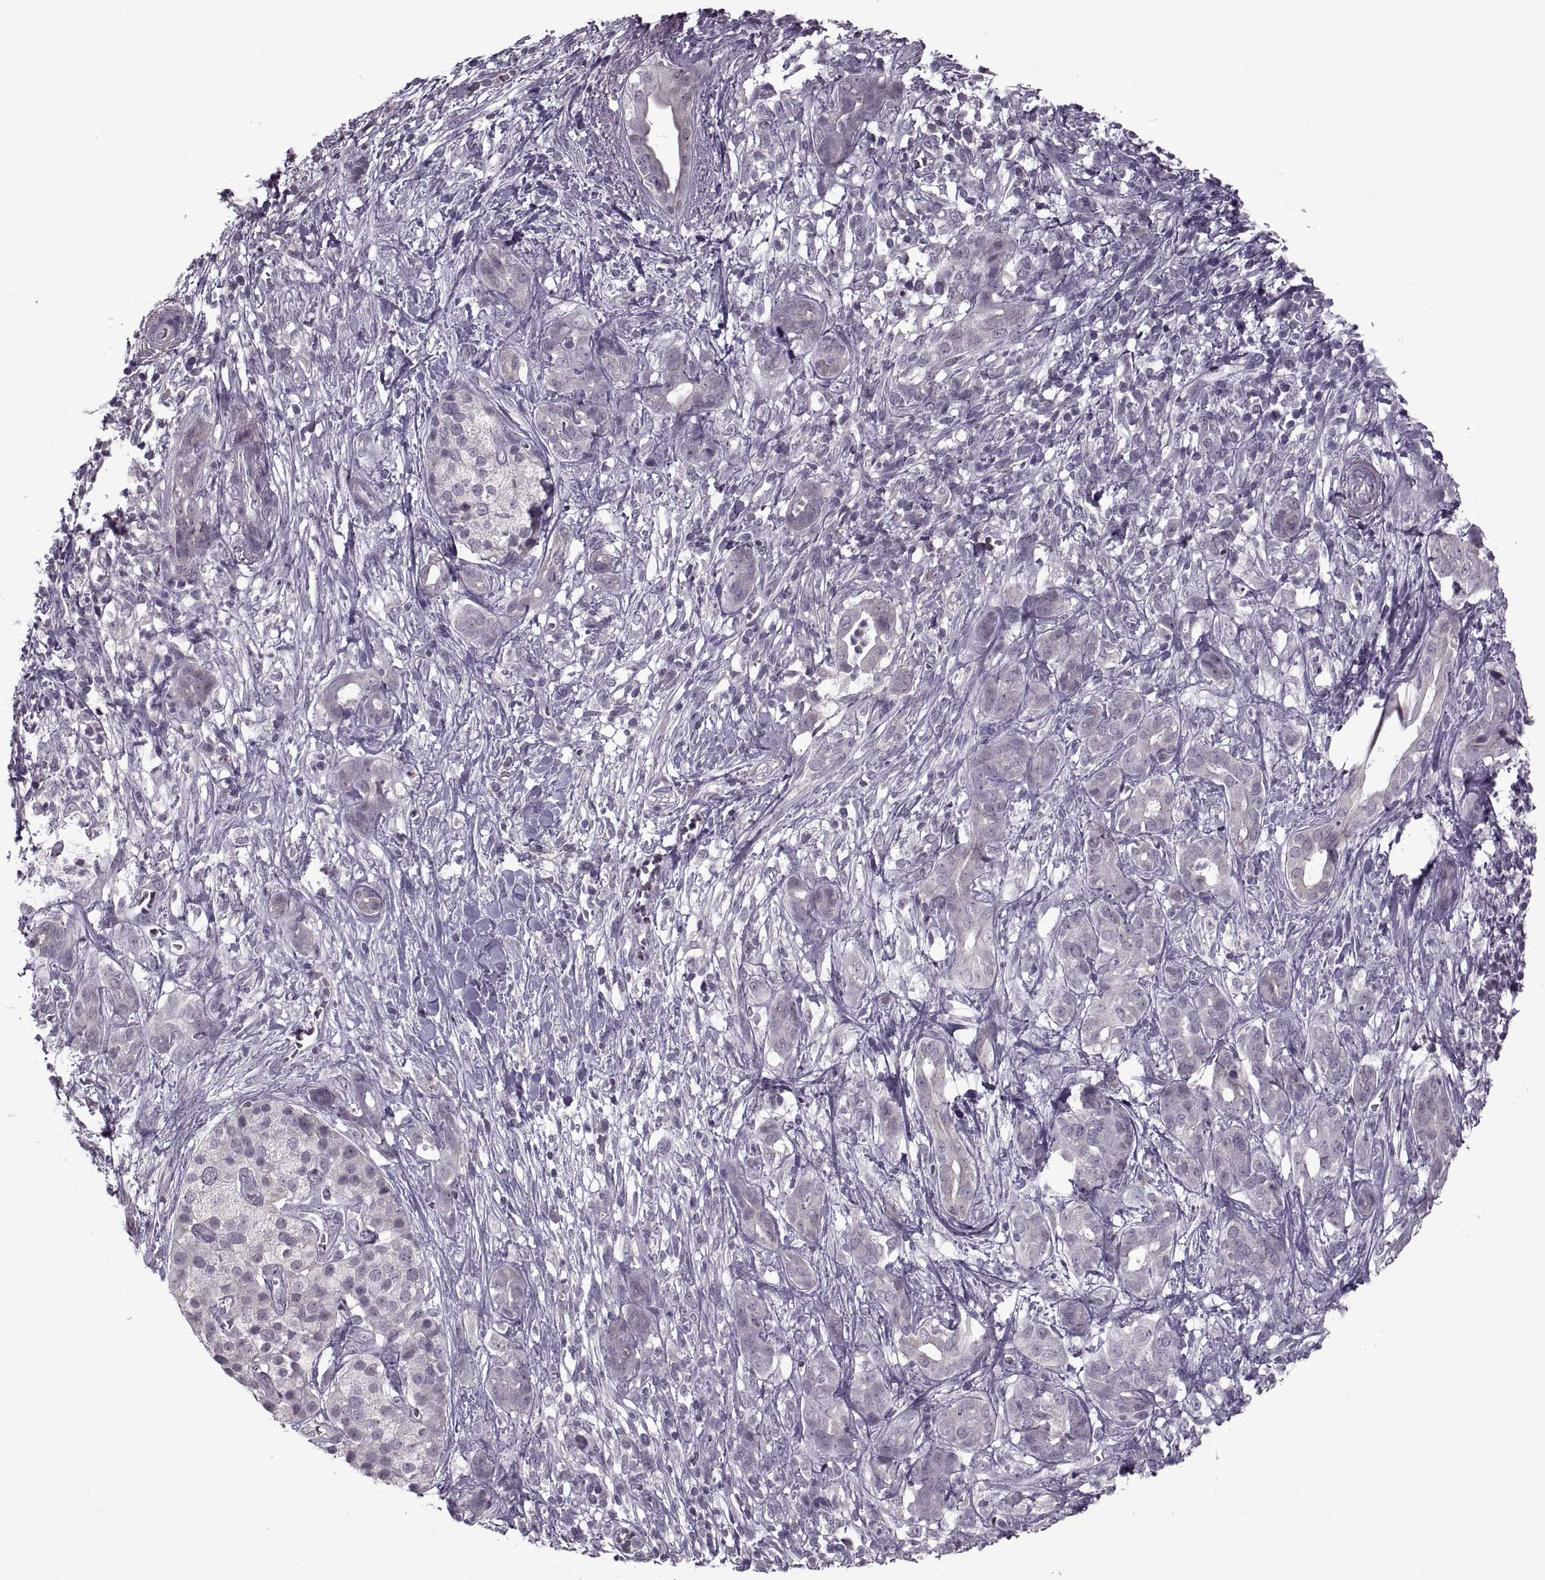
{"staining": {"intensity": "negative", "quantity": "none", "location": "none"}, "tissue": "pancreatic cancer", "cell_type": "Tumor cells", "image_type": "cancer", "snomed": [{"axis": "morphology", "description": "Adenocarcinoma, NOS"}, {"axis": "topography", "description": "Pancreas"}], "caption": "Tumor cells are negative for brown protein staining in pancreatic cancer (adenocarcinoma).", "gene": "MGAT4D", "patient": {"sex": "male", "age": 61}}